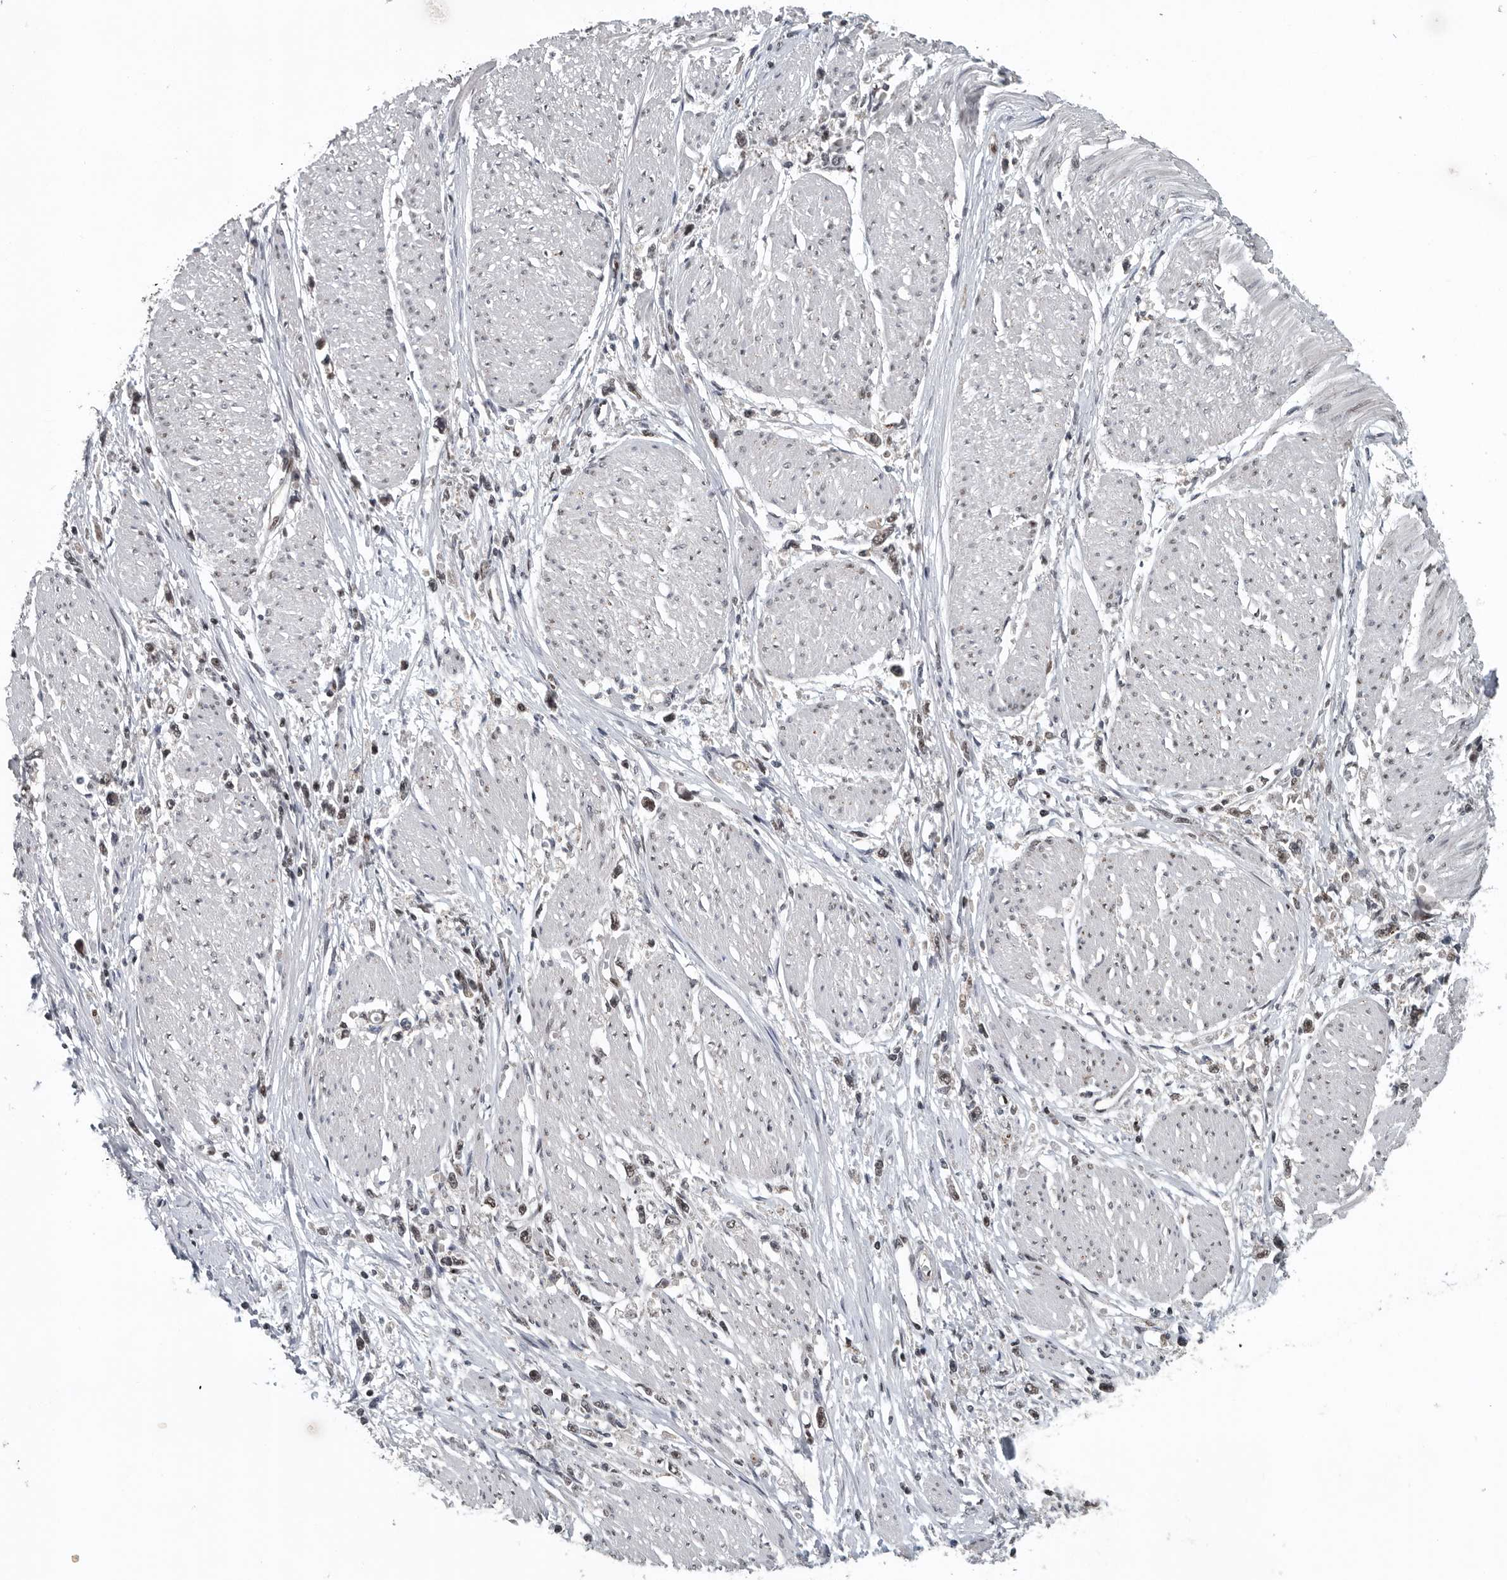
{"staining": {"intensity": "weak", "quantity": ">75%", "location": "nuclear"}, "tissue": "stomach cancer", "cell_type": "Tumor cells", "image_type": "cancer", "snomed": [{"axis": "morphology", "description": "Adenocarcinoma, NOS"}, {"axis": "topography", "description": "Stomach"}], "caption": "Approximately >75% of tumor cells in human stomach adenocarcinoma demonstrate weak nuclear protein staining as visualized by brown immunohistochemical staining.", "gene": "SENP7", "patient": {"sex": "female", "age": 59}}